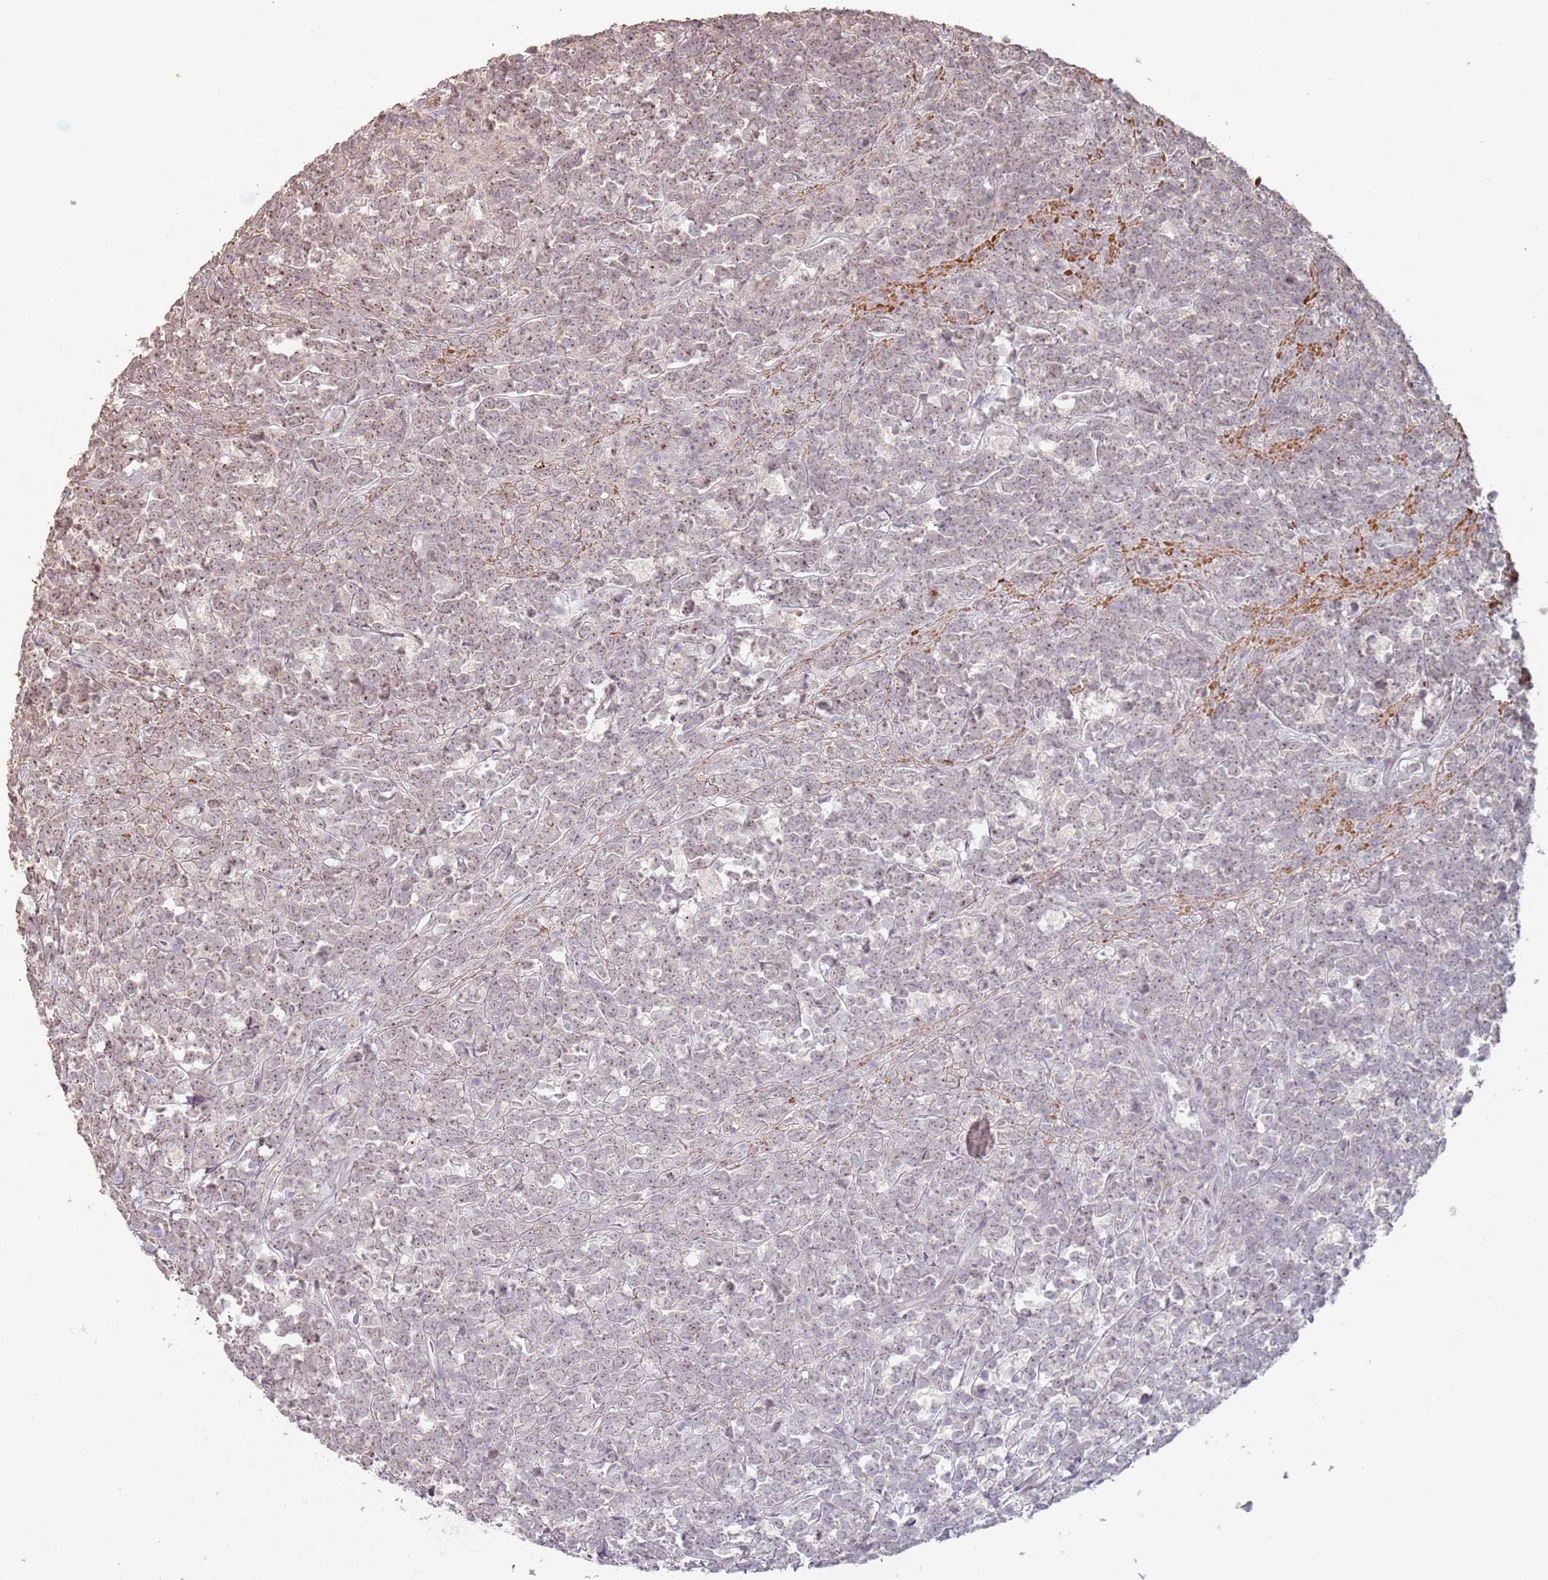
{"staining": {"intensity": "weak", "quantity": ">75%", "location": "nuclear"}, "tissue": "lymphoma", "cell_type": "Tumor cells", "image_type": "cancer", "snomed": [{"axis": "morphology", "description": "Malignant lymphoma, non-Hodgkin's type, High grade"}, {"axis": "topography", "description": "Small intestine"}, {"axis": "topography", "description": "Colon"}], "caption": "Brown immunohistochemical staining in human lymphoma exhibits weak nuclear positivity in about >75% of tumor cells. The protein is shown in brown color, while the nuclei are stained blue.", "gene": "ADTRP", "patient": {"sex": "male", "age": 8}}